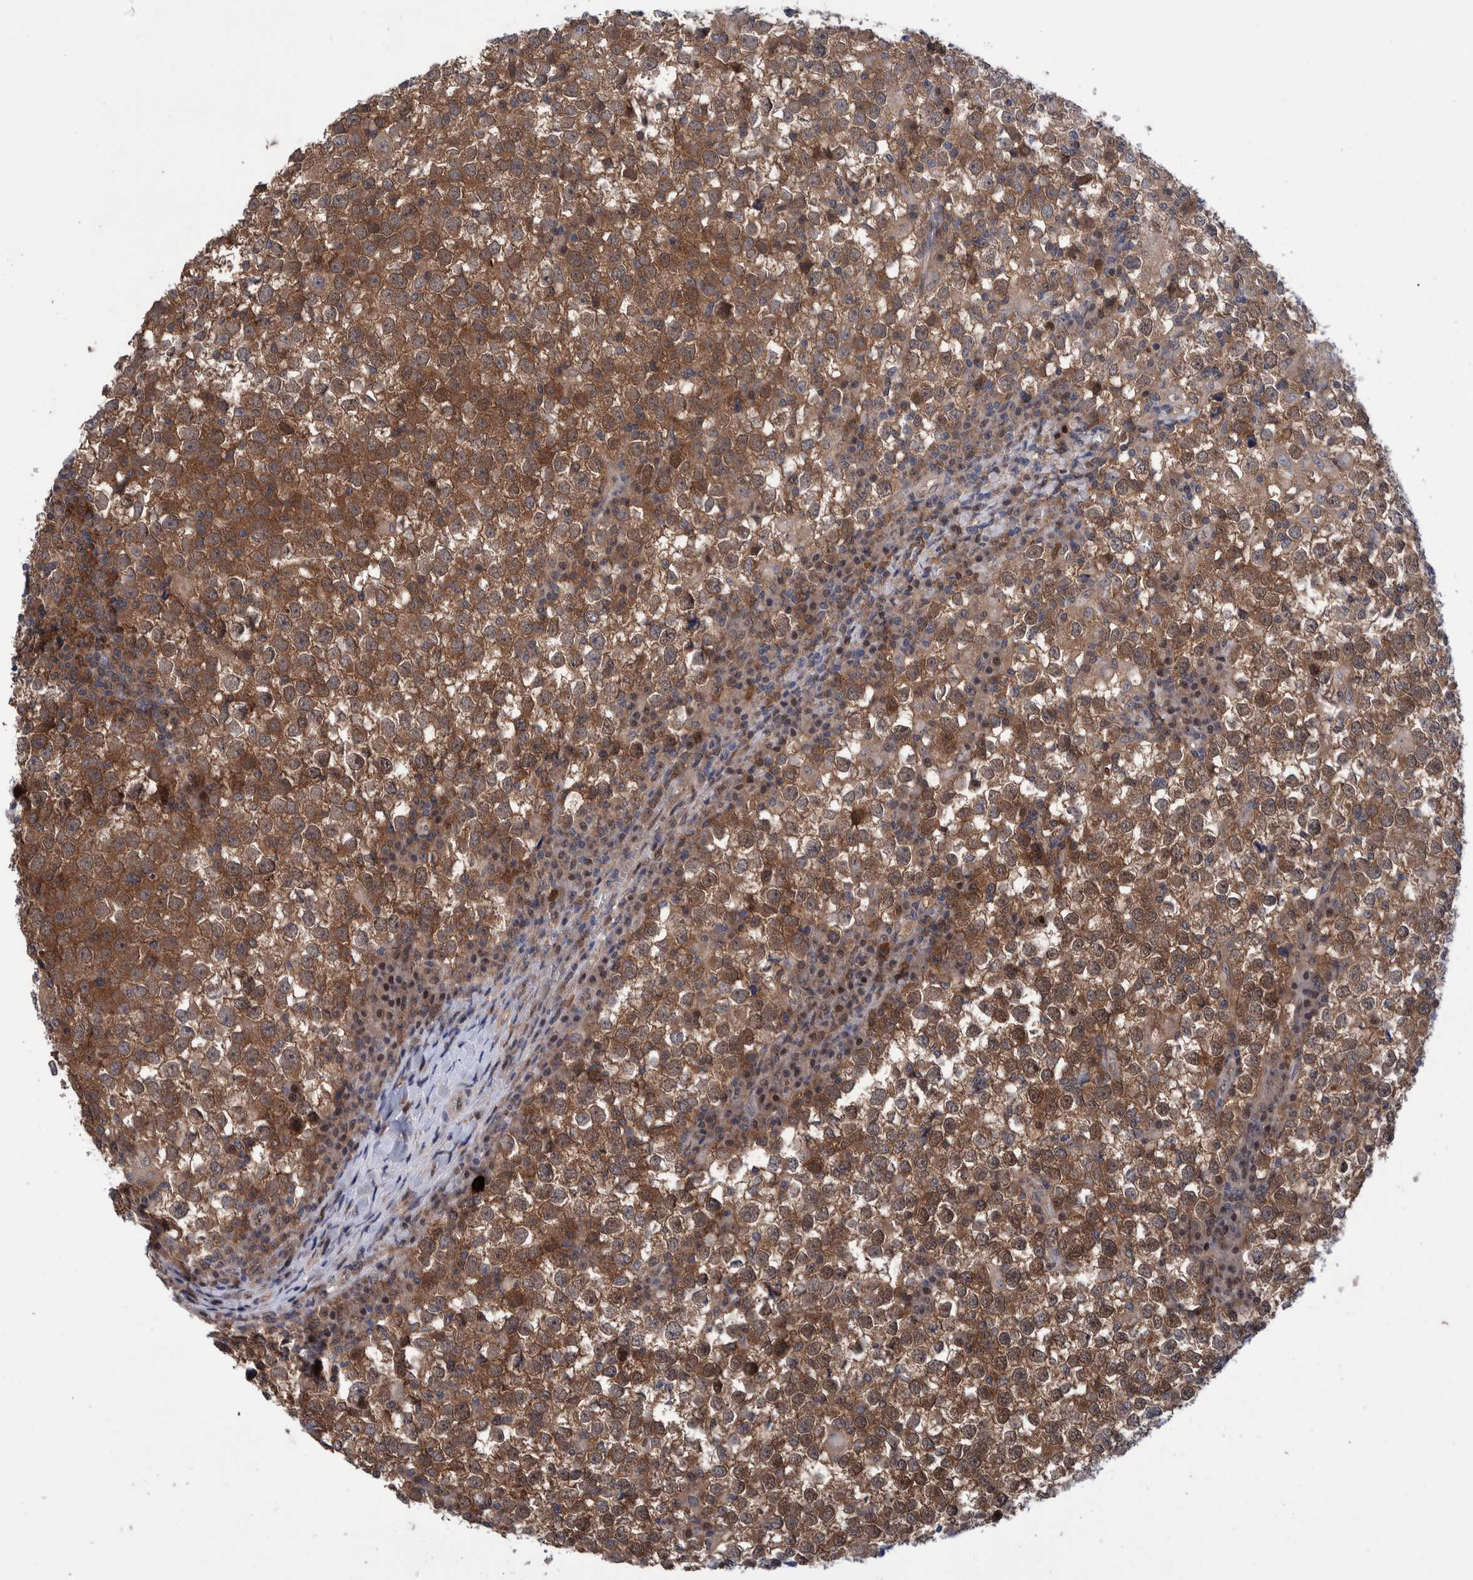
{"staining": {"intensity": "moderate", "quantity": ">75%", "location": "cytoplasmic/membranous"}, "tissue": "testis cancer", "cell_type": "Tumor cells", "image_type": "cancer", "snomed": [{"axis": "morphology", "description": "Seminoma, NOS"}, {"axis": "topography", "description": "Testis"}], "caption": "Moderate cytoplasmic/membranous staining is seen in approximately >75% of tumor cells in testis seminoma.", "gene": "PFAS", "patient": {"sex": "male", "age": 65}}